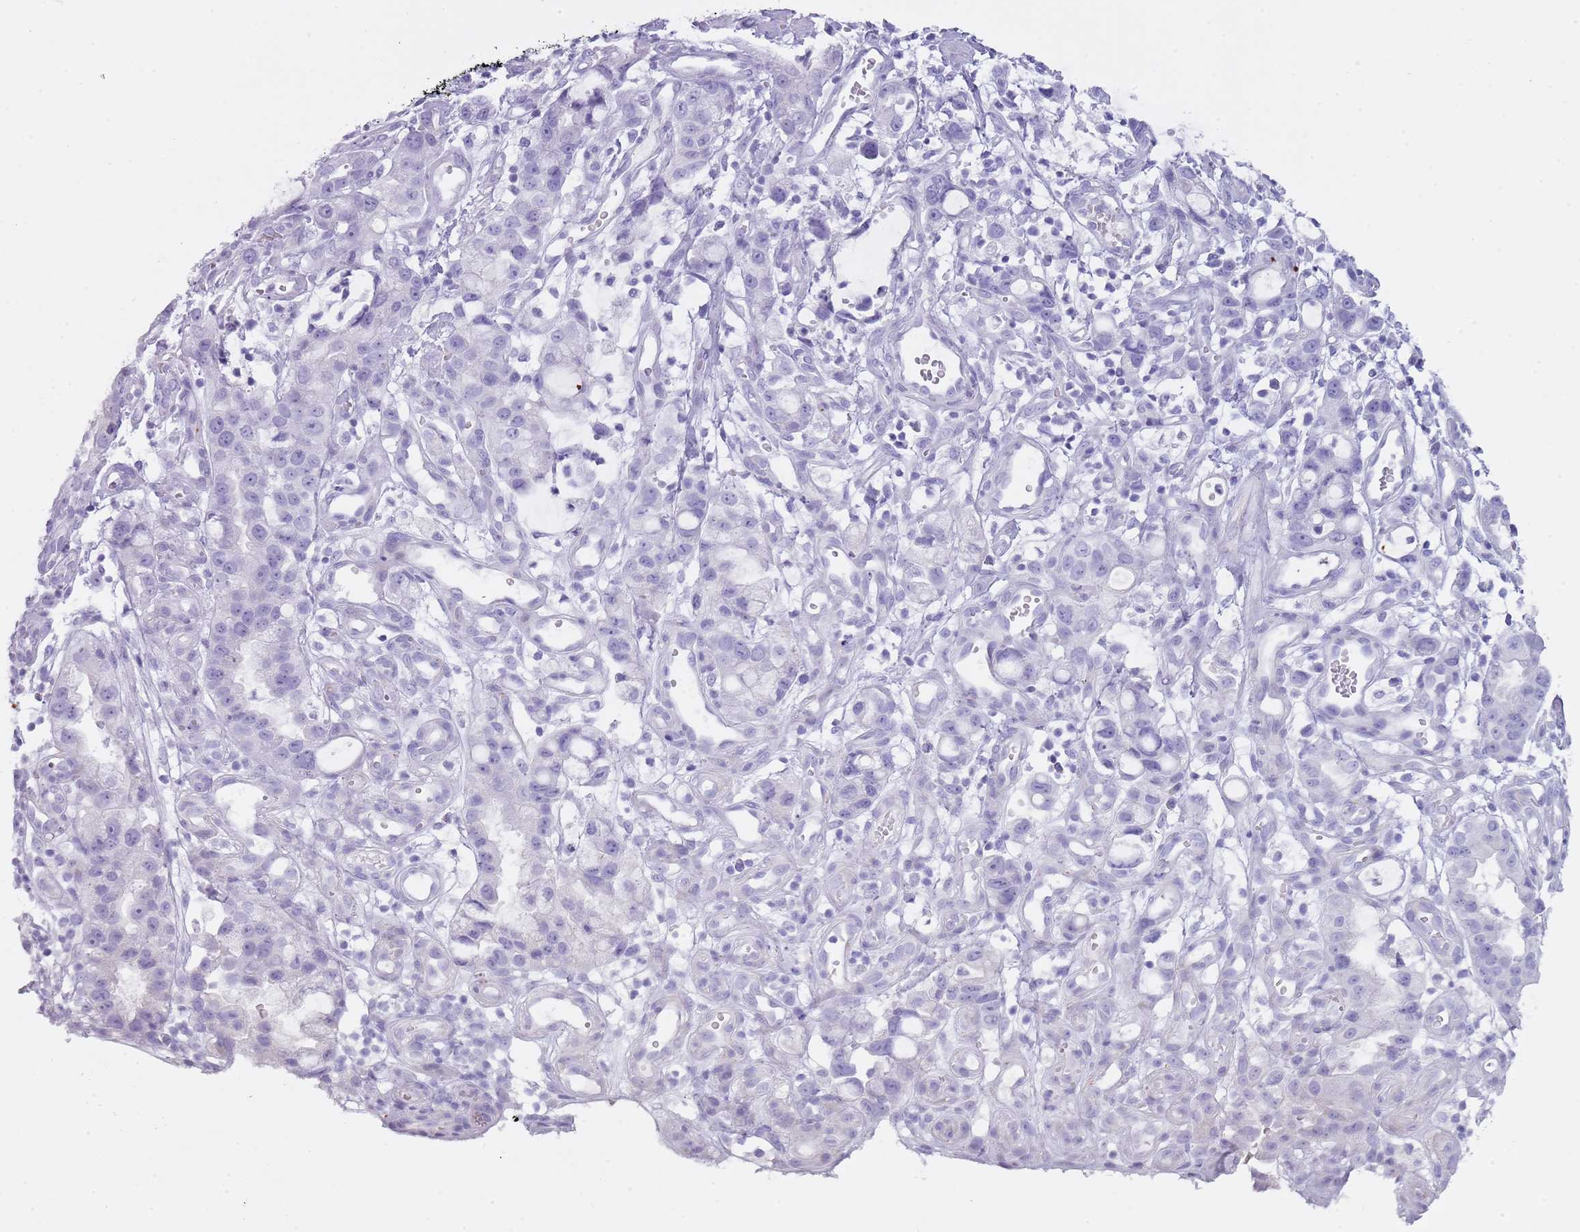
{"staining": {"intensity": "negative", "quantity": "none", "location": "none"}, "tissue": "stomach cancer", "cell_type": "Tumor cells", "image_type": "cancer", "snomed": [{"axis": "morphology", "description": "Adenocarcinoma, NOS"}, {"axis": "topography", "description": "Stomach"}], "caption": "Tumor cells are negative for protein expression in human stomach cancer (adenocarcinoma).", "gene": "NBPF20", "patient": {"sex": "male", "age": 55}}